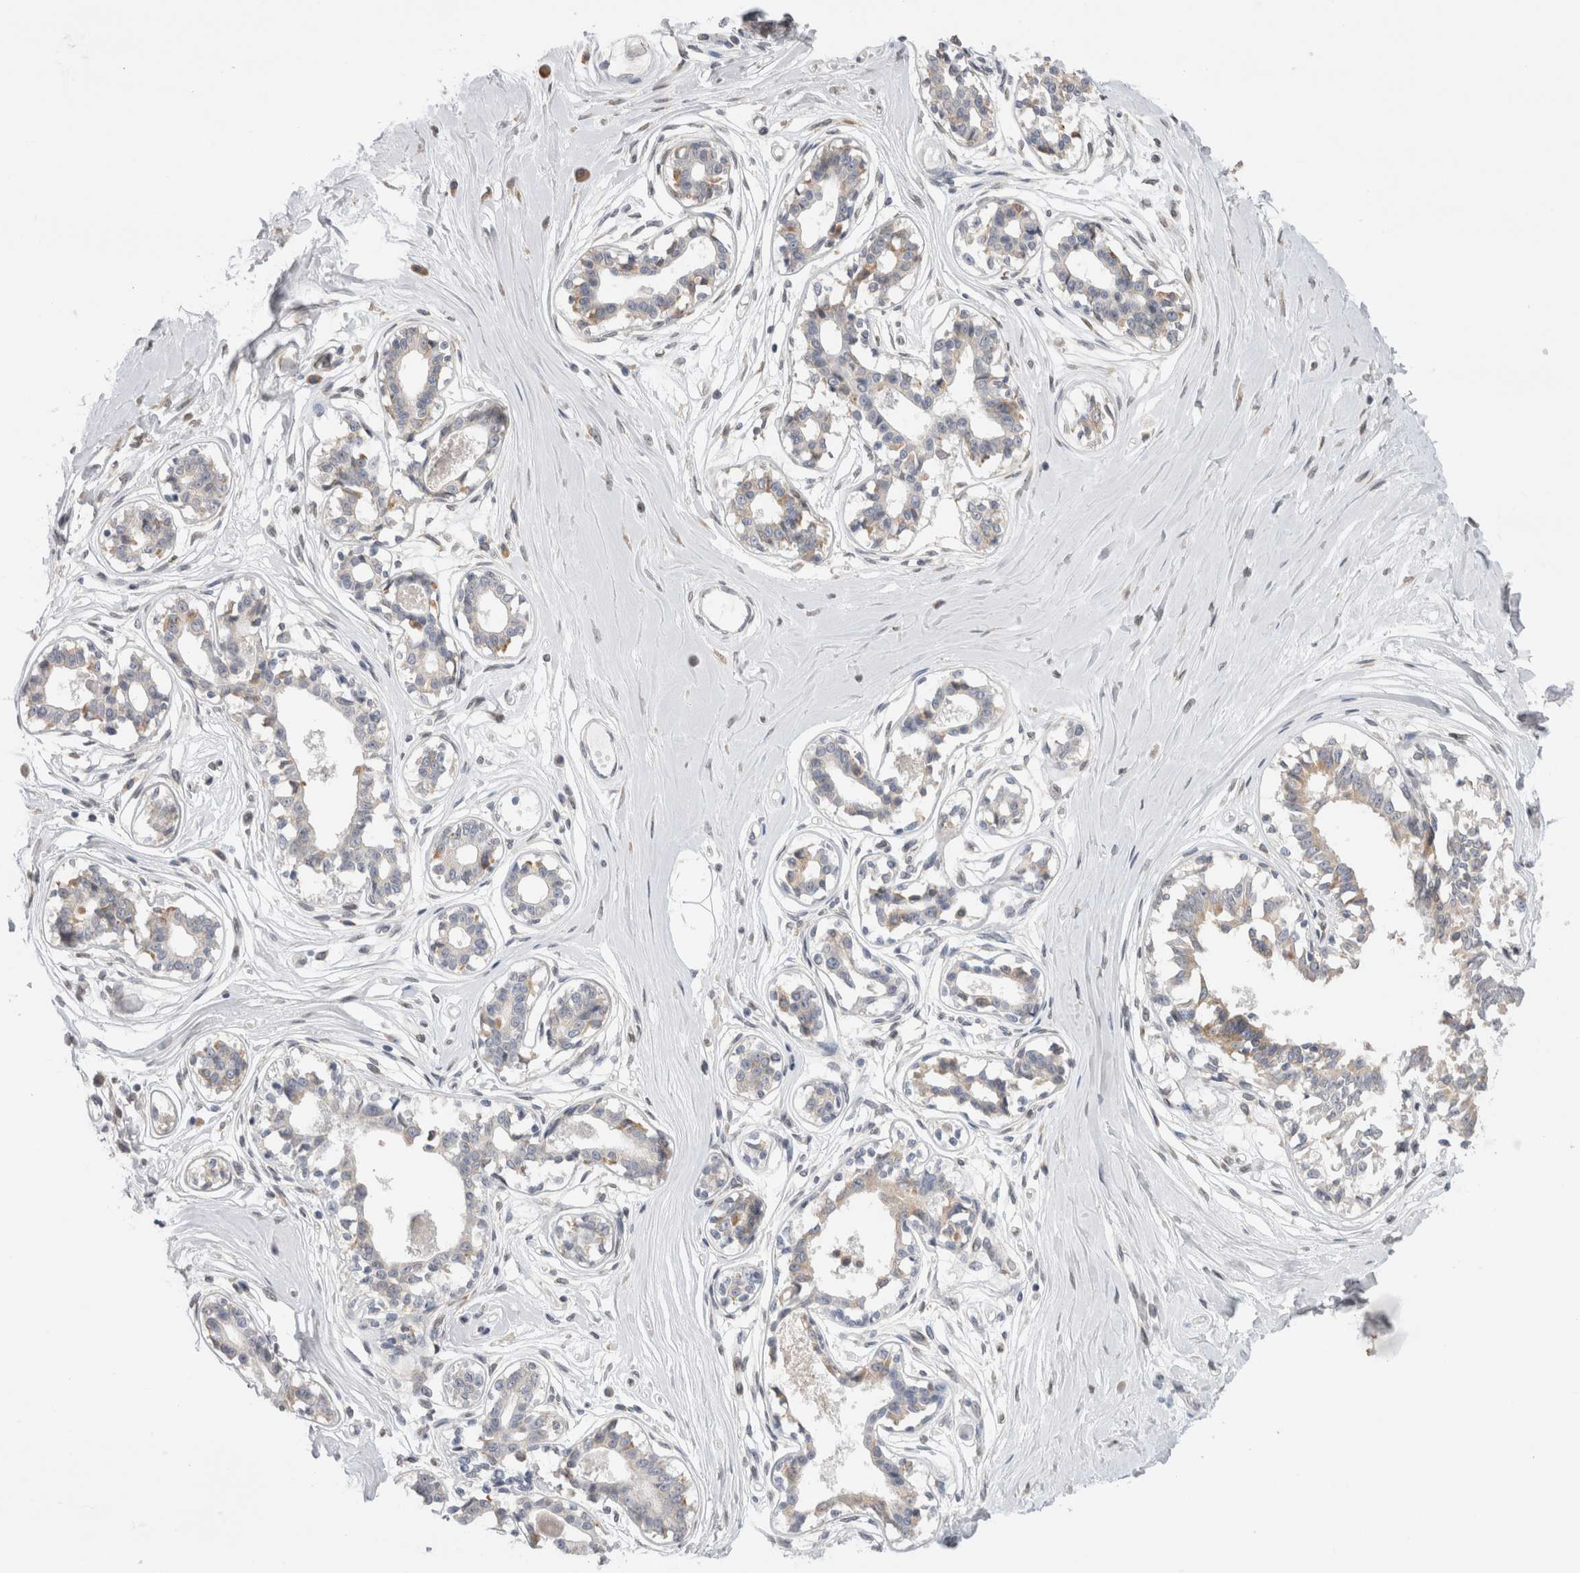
{"staining": {"intensity": "negative", "quantity": "none", "location": "none"}, "tissue": "breast", "cell_type": "Adipocytes", "image_type": "normal", "snomed": [{"axis": "morphology", "description": "Normal tissue, NOS"}, {"axis": "topography", "description": "Breast"}], "caption": "Breast stained for a protein using immunohistochemistry (IHC) displays no positivity adipocytes.", "gene": "VCPIP1", "patient": {"sex": "female", "age": 45}}